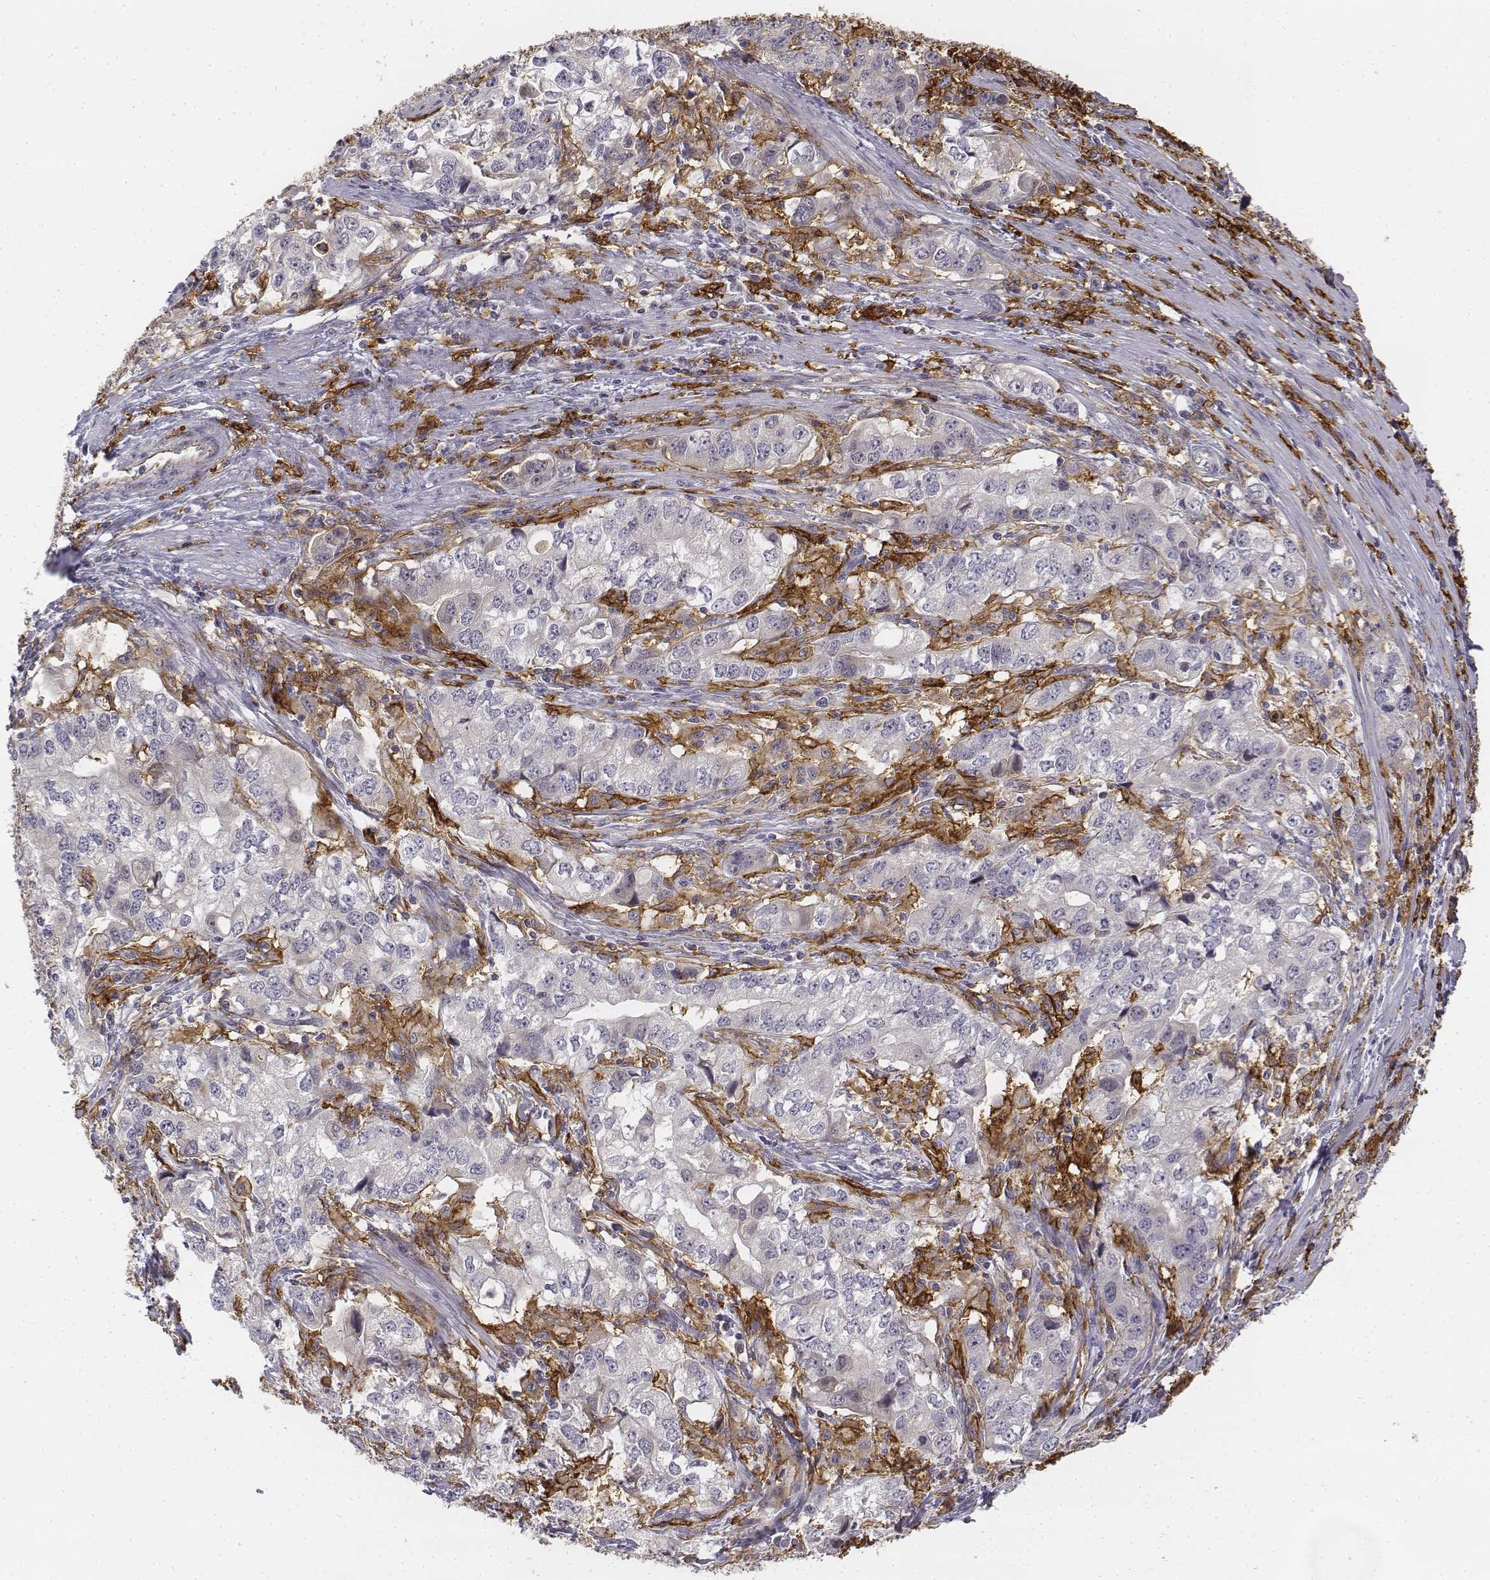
{"staining": {"intensity": "negative", "quantity": "none", "location": "none"}, "tissue": "stomach cancer", "cell_type": "Tumor cells", "image_type": "cancer", "snomed": [{"axis": "morphology", "description": "Adenocarcinoma, NOS"}, {"axis": "topography", "description": "Stomach, lower"}], "caption": "Tumor cells show no significant protein expression in stomach cancer (adenocarcinoma).", "gene": "CD14", "patient": {"sex": "female", "age": 72}}